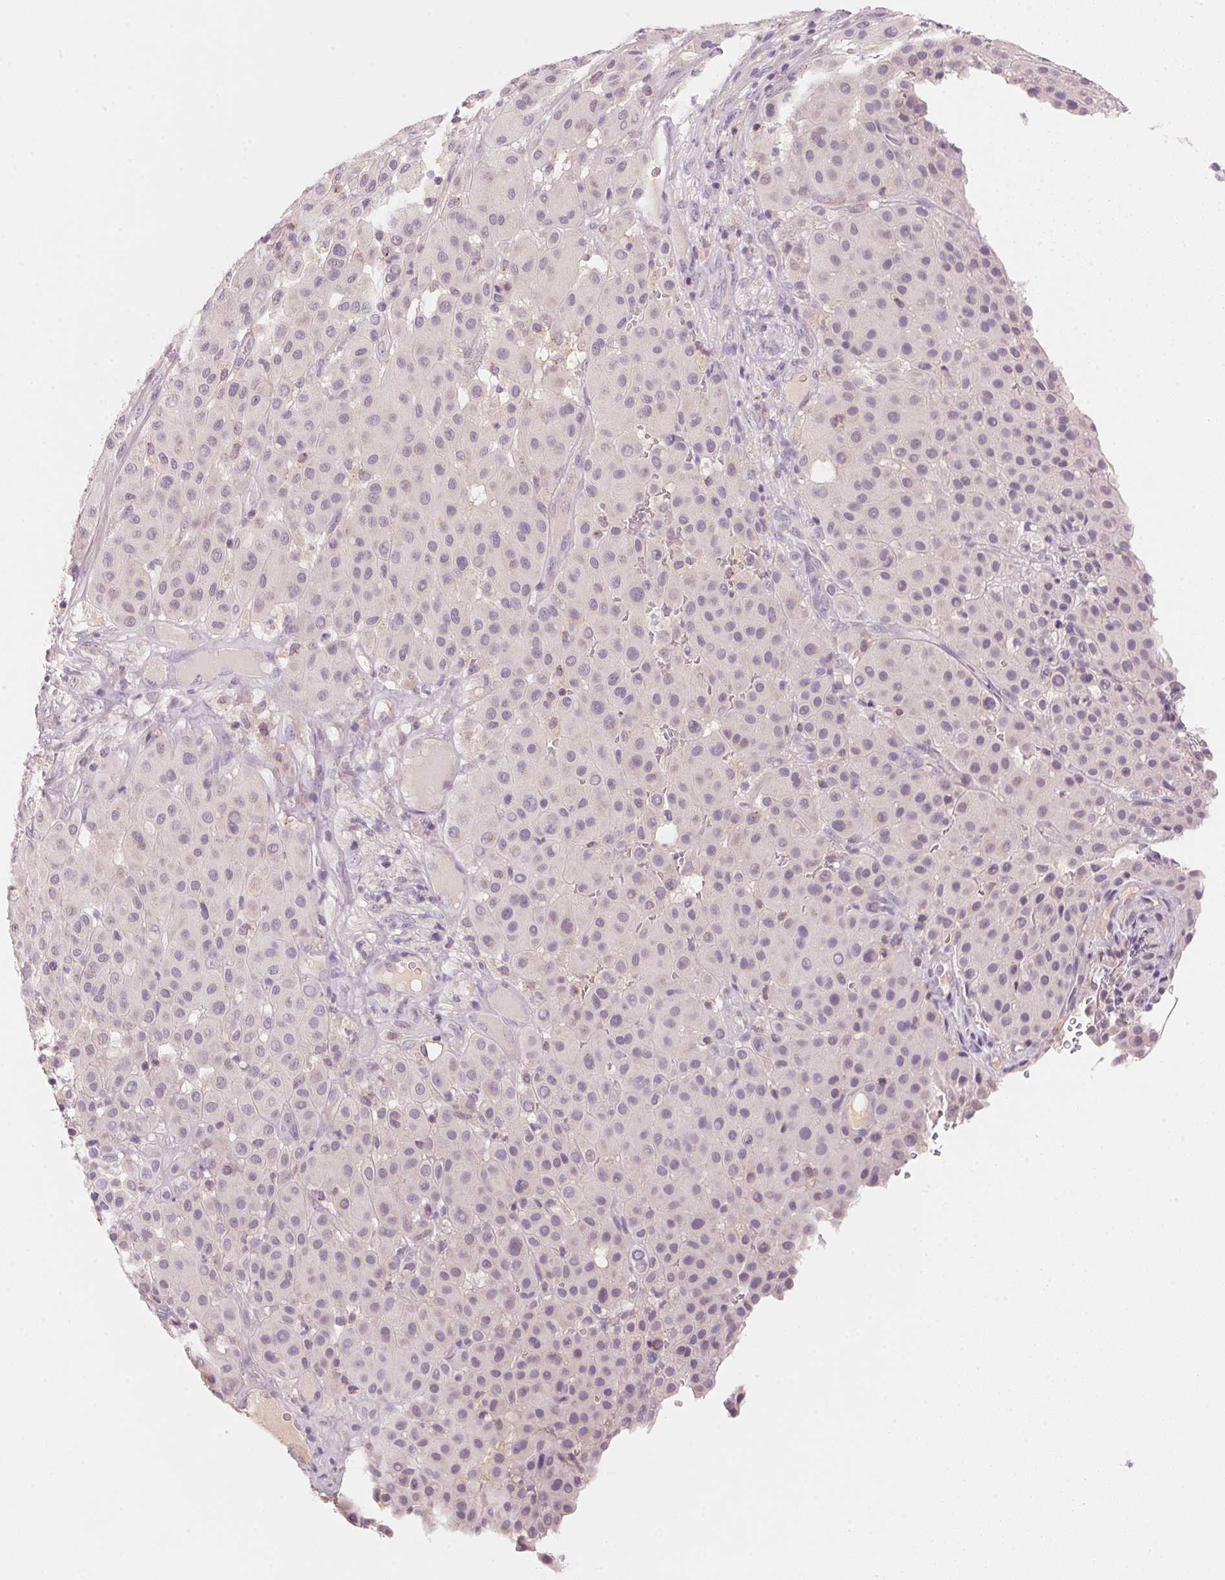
{"staining": {"intensity": "negative", "quantity": "none", "location": "none"}, "tissue": "melanoma", "cell_type": "Tumor cells", "image_type": "cancer", "snomed": [{"axis": "morphology", "description": "Malignant melanoma, Metastatic site"}, {"axis": "topography", "description": "Smooth muscle"}], "caption": "Immunohistochemistry of human malignant melanoma (metastatic site) exhibits no positivity in tumor cells.", "gene": "HOXB13", "patient": {"sex": "male", "age": 41}}